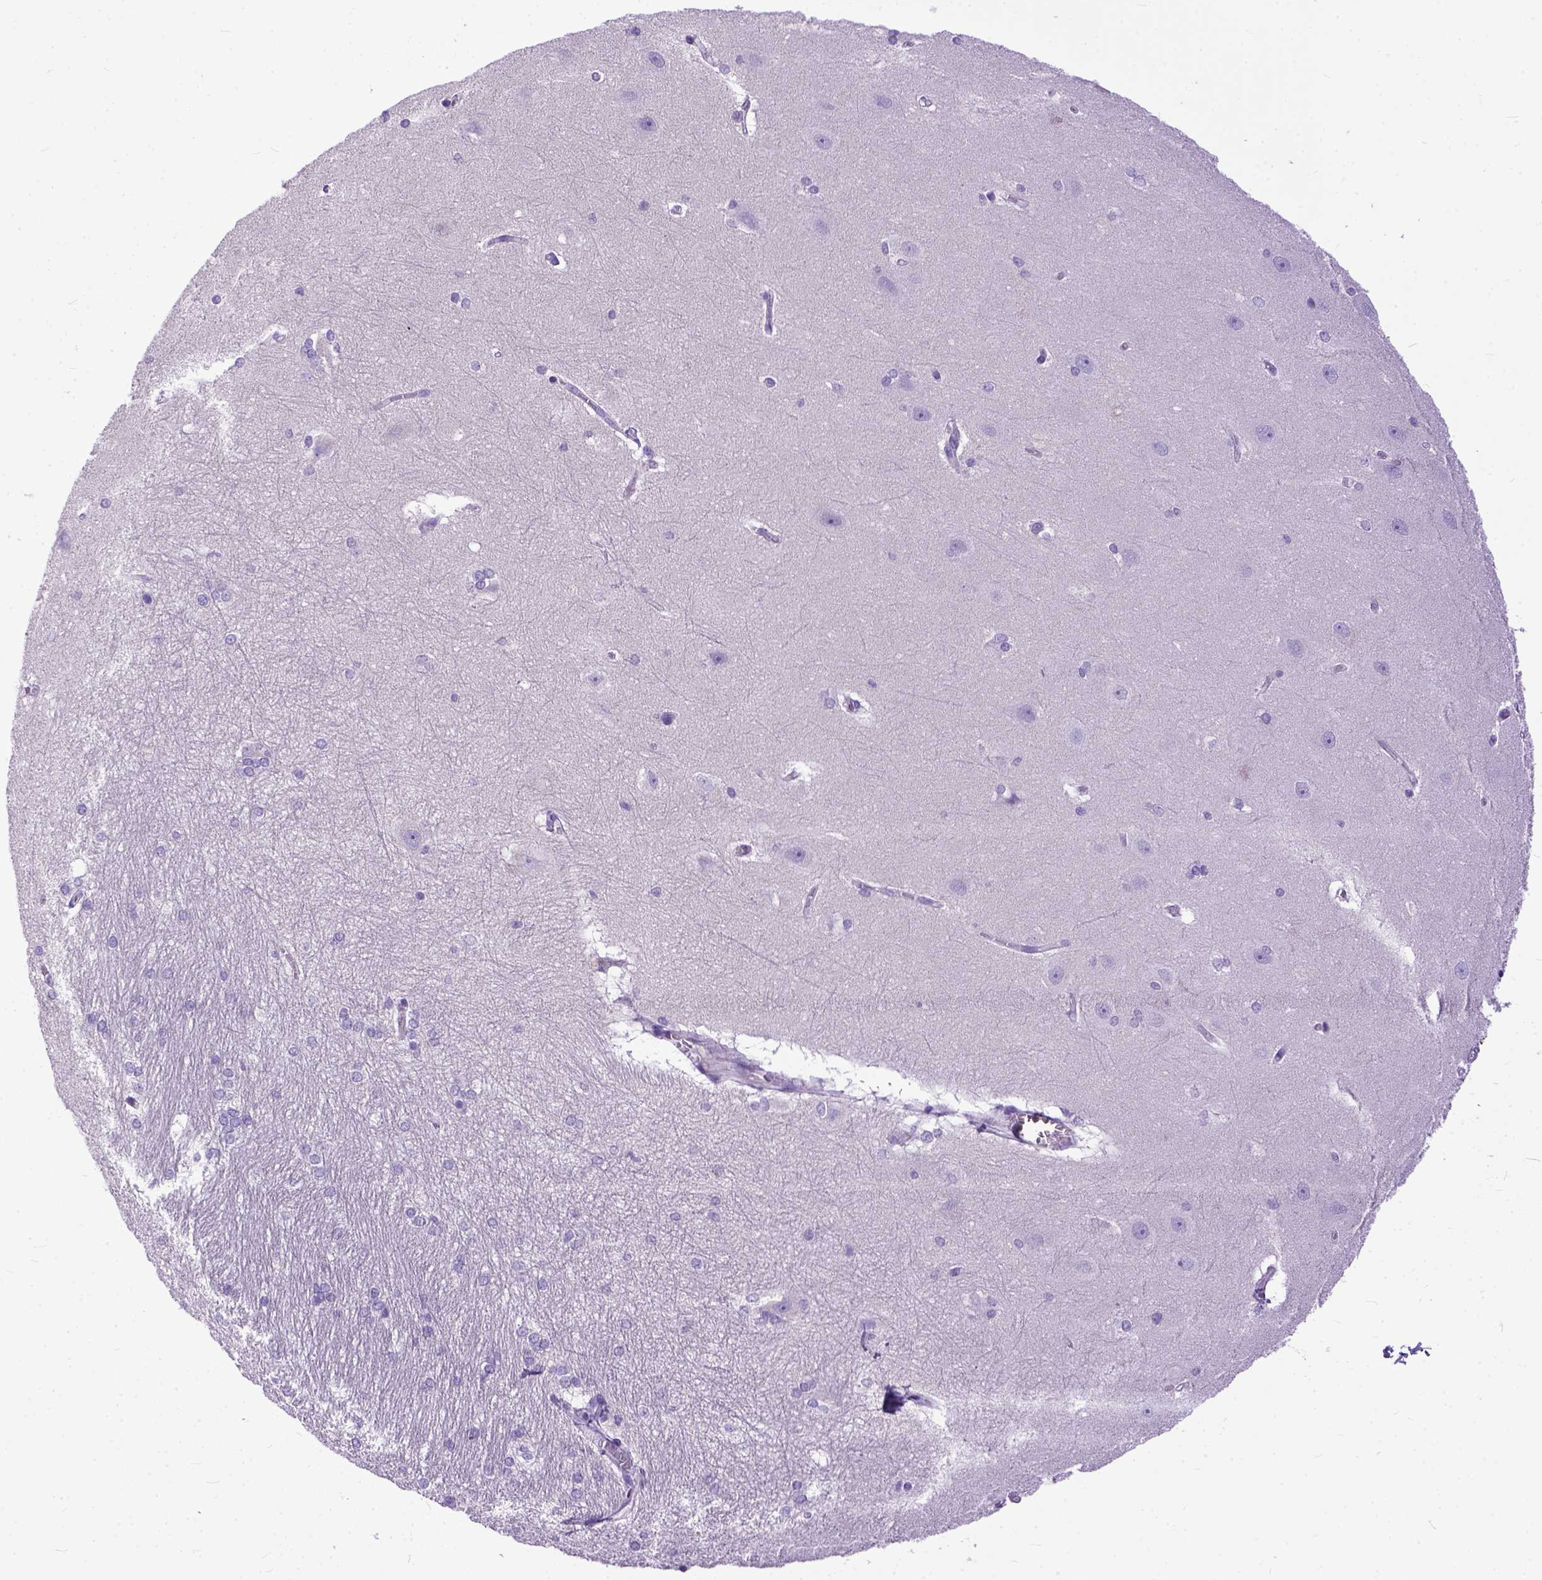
{"staining": {"intensity": "negative", "quantity": "none", "location": "none"}, "tissue": "hippocampus", "cell_type": "Glial cells", "image_type": "normal", "snomed": [{"axis": "morphology", "description": "Normal tissue, NOS"}, {"axis": "topography", "description": "Cerebral cortex"}, {"axis": "topography", "description": "Hippocampus"}], "caption": "IHC histopathology image of normal hippocampus stained for a protein (brown), which reveals no expression in glial cells. The staining was performed using DAB (3,3'-diaminobenzidine) to visualize the protein expression in brown, while the nuclei were stained in blue with hematoxylin (Magnification: 20x).", "gene": "PPL", "patient": {"sex": "female", "age": 19}}